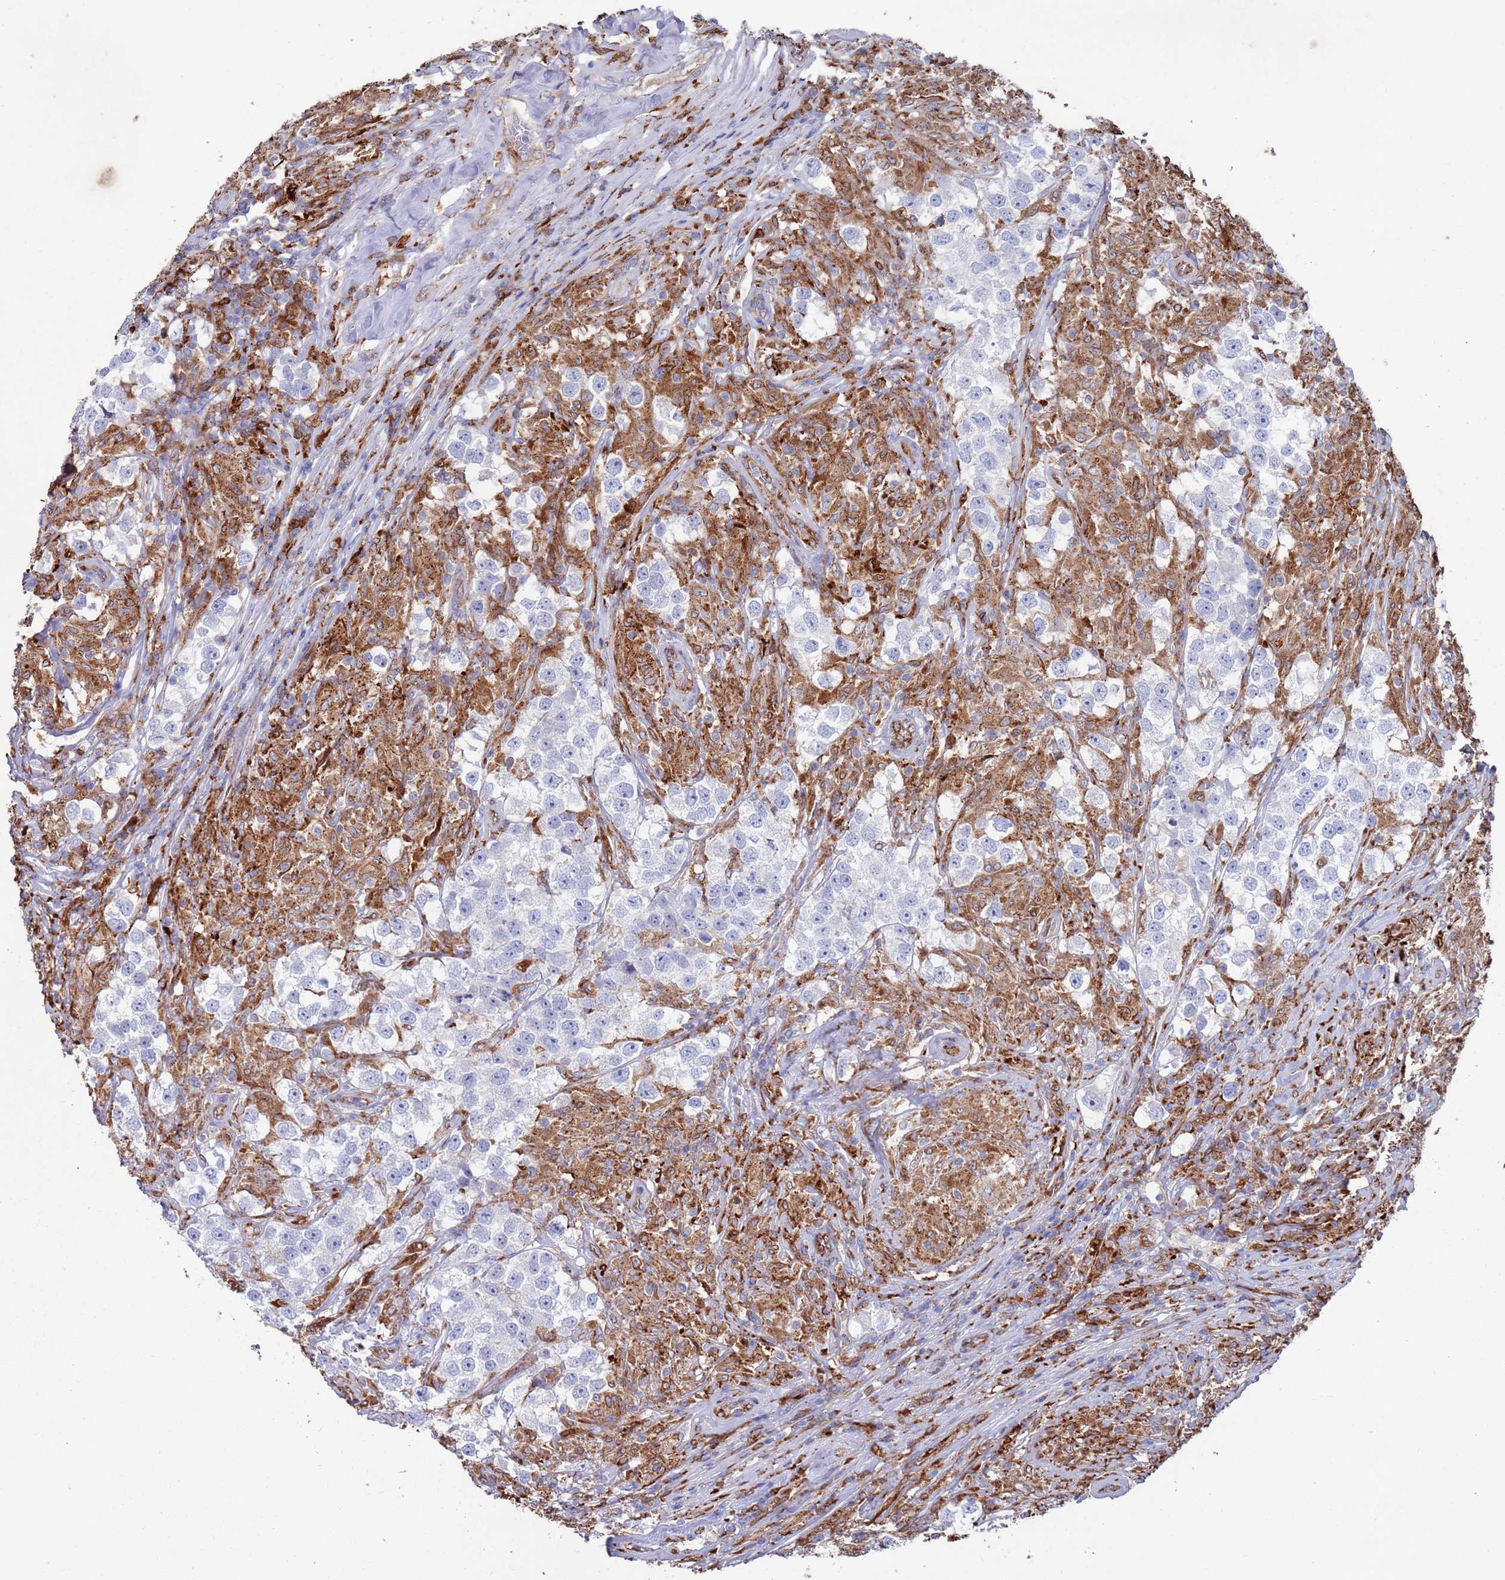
{"staining": {"intensity": "negative", "quantity": "none", "location": "none"}, "tissue": "testis cancer", "cell_type": "Tumor cells", "image_type": "cancer", "snomed": [{"axis": "morphology", "description": "Seminoma, NOS"}, {"axis": "topography", "description": "Testis"}], "caption": "Human testis cancer stained for a protein using immunohistochemistry shows no expression in tumor cells.", "gene": "GREB1L", "patient": {"sex": "male", "age": 46}}